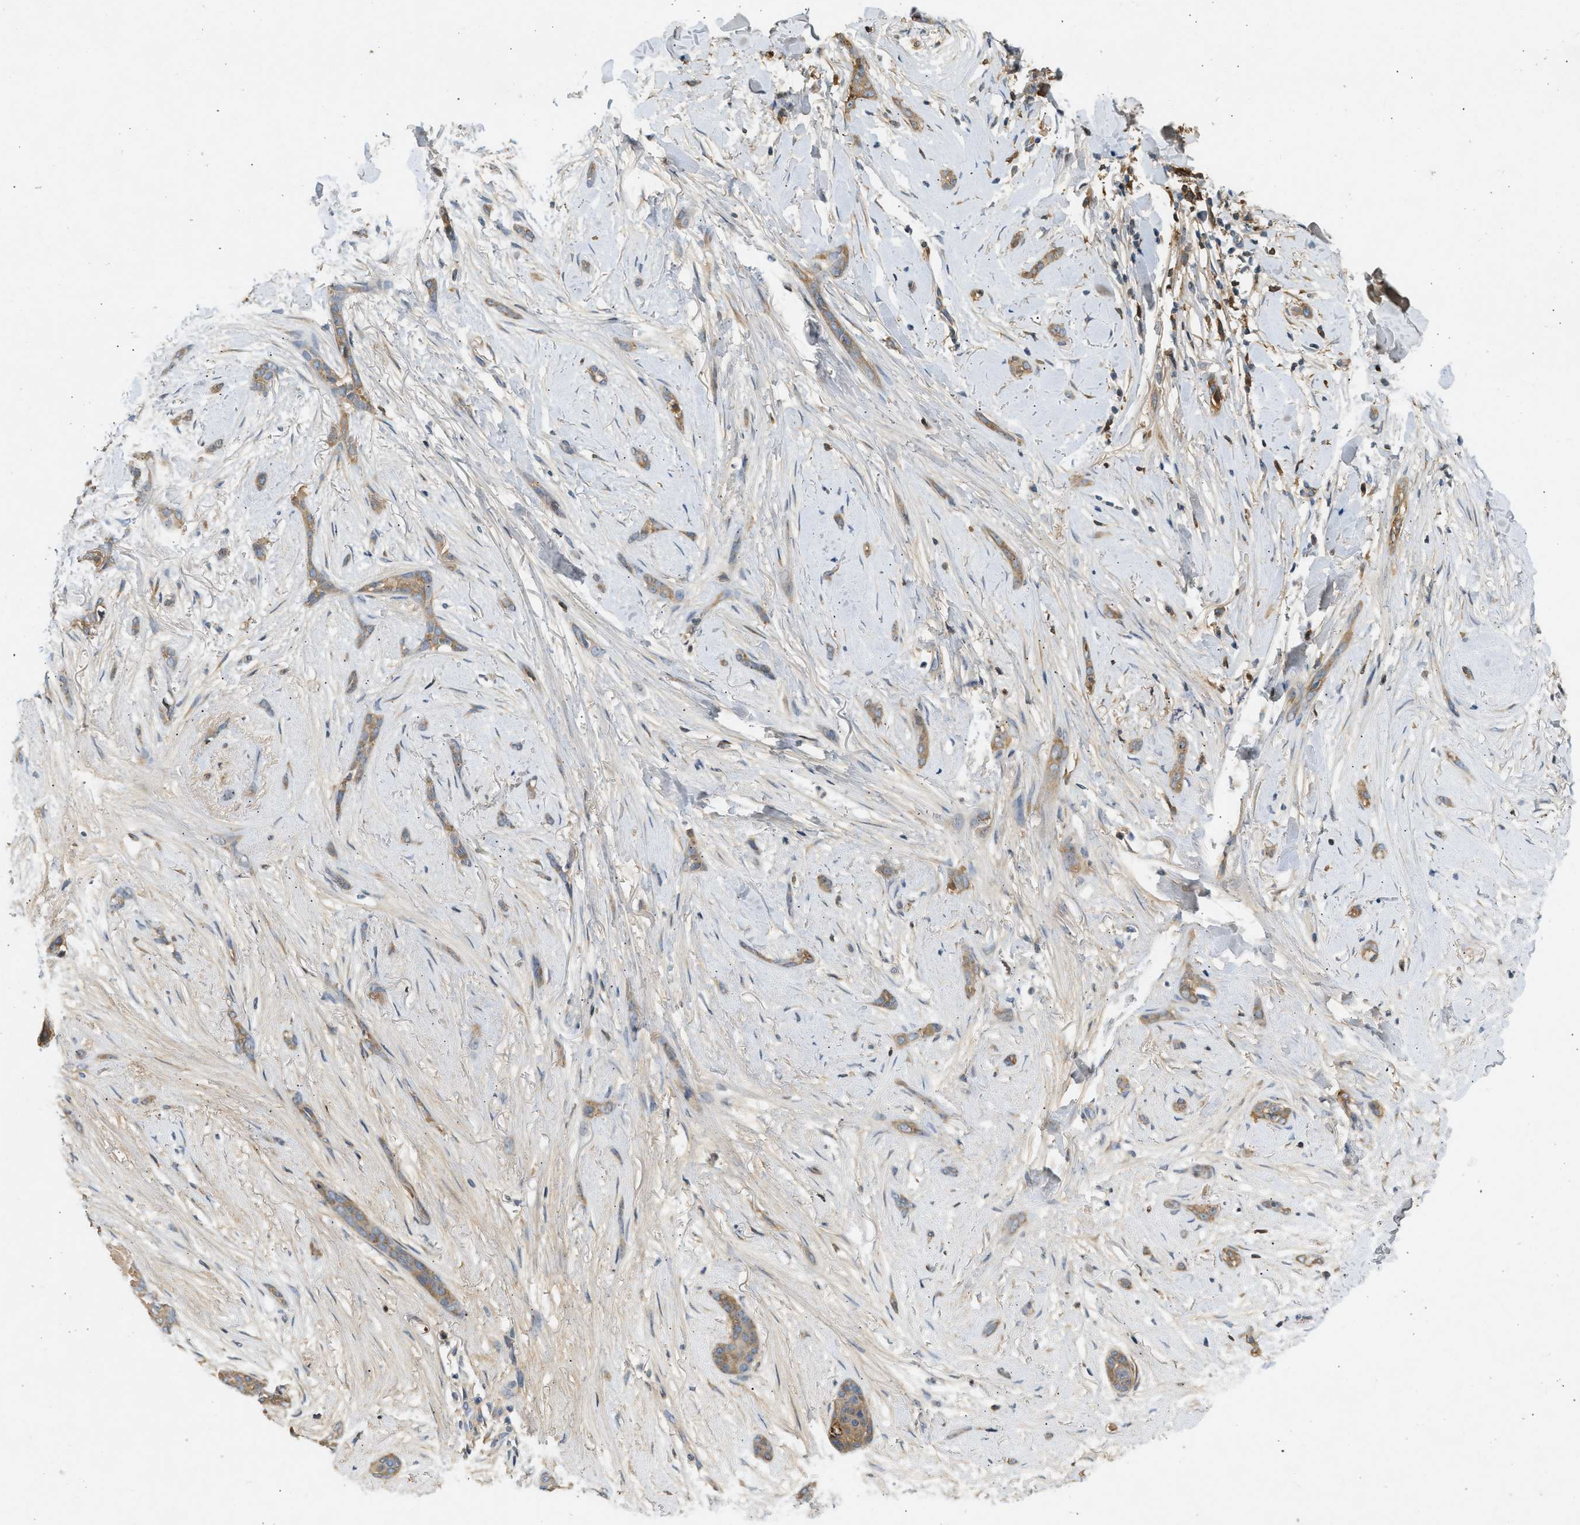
{"staining": {"intensity": "moderate", "quantity": ">75%", "location": "cytoplasmic/membranous"}, "tissue": "skin cancer", "cell_type": "Tumor cells", "image_type": "cancer", "snomed": [{"axis": "morphology", "description": "Basal cell carcinoma"}, {"axis": "morphology", "description": "Adnexal tumor, benign"}, {"axis": "topography", "description": "Skin"}], "caption": "A high-resolution image shows immunohistochemistry (IHC) staining of benign adnexal tumor (skin), which displays moderate cytoplasmic/membranous positivity in about >75% of tumor cells.", "gene": "F8", "patient": {"sex": "female", "age": 42}}